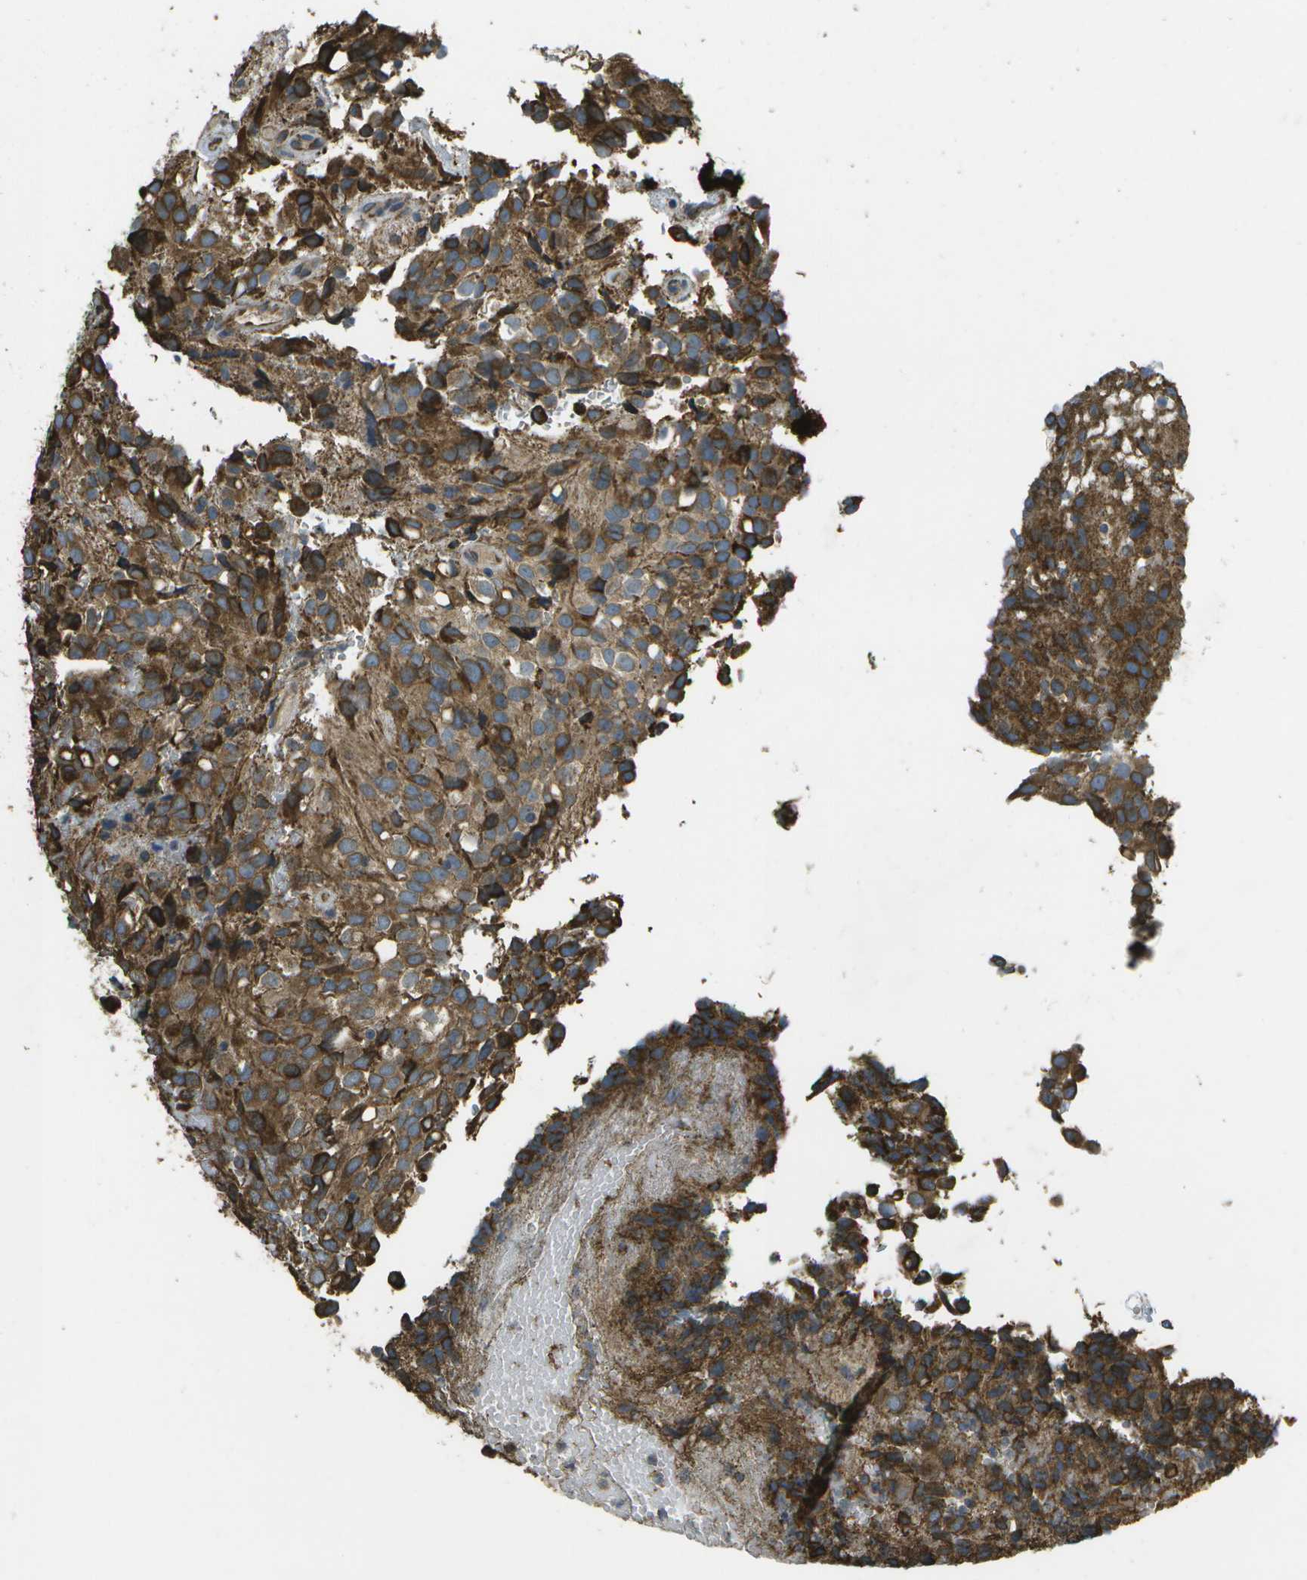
{"staining": {"intensity": "moderate", "quantity": ">75%", "location": "cytoplasmic/membranous"}, "tissue": "glioma", "cell_type": "Tumor cells", "image_type": "cancer", "snomed": [{"axis": "morphology", "description": "Glioma, malignant, High grade"}, {"axis": "topography", "description": "Brain"}], "caption": "Immunohistochemistry image of neoplastic tissue: glioma stained using immunohistochemistry (IHC) shows medium levels of moderate protein expression localized specifically in the cytoplasmic/membranous of tumor cells, appearing as a cytoplasmic/membranous brown color.", "gene": "PDIA4", "patient": {"sex": "male", "age": 32}}